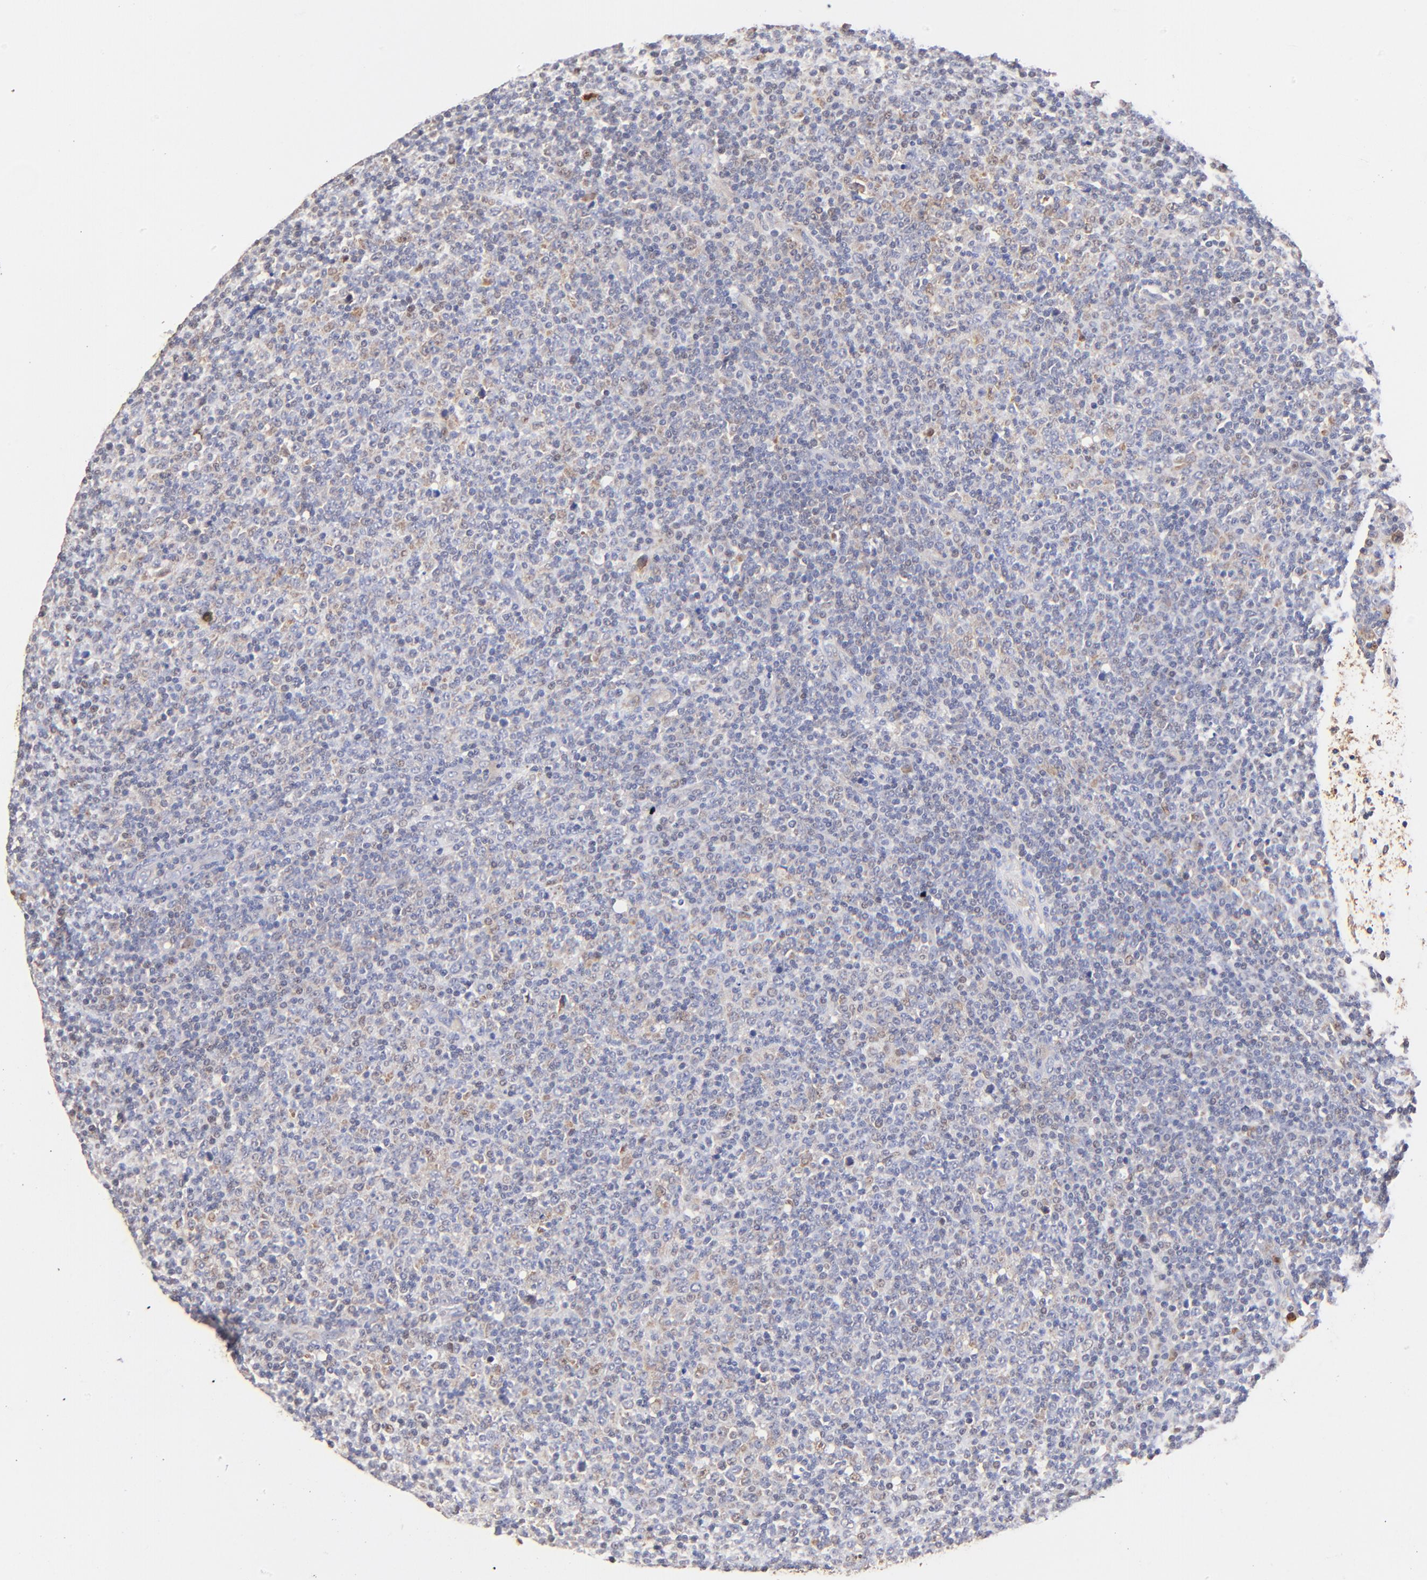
{"staining": {"intensity": "negative", "quantity": "none", "location": "none"}, "tissue": "lymphoma", "cell_type": "Tumor cells", "image_type": "cancer", "snomed": [{"axis": "morphology", "description": "Malignant lymphoma, non-Hodgkin's type, Low grade"}, {"axis": "topography", "description": "Lymph node"}], "caption": "A high-resolution photomicrograph shows immunohistochemistry staining of lymphoma, which displays no significant positivity in tumor cells. (Stains: DAB IHC with hematoxylin counter stain, Microscopy: brightfield microscopy at high magnification).", "gene": "BBOF1", "patient": {"sex": "male", "age": 70}}